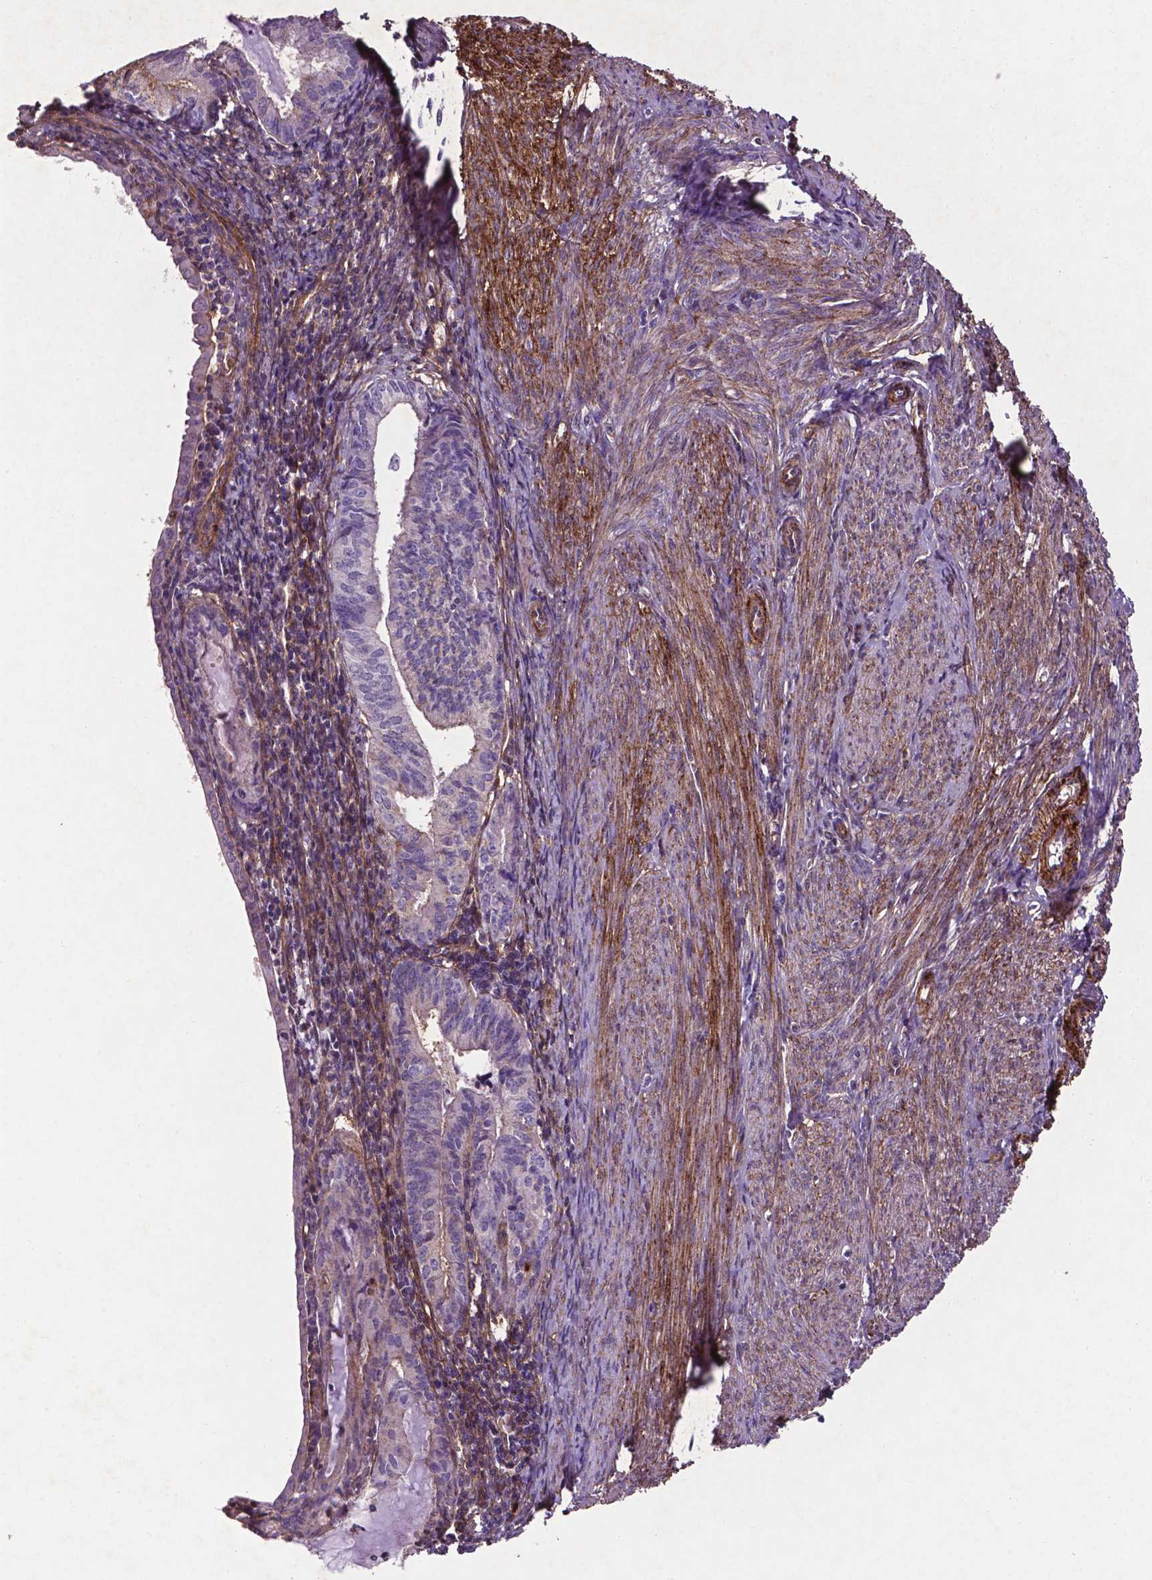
{"staining": {"intensity": "negative", "quantity": "none", "location": "none"}, "tissue": "endometrial cancer", "cell_type": "Tumor cells", "image_type": "cancer", "snomed": [{"axis": "morphology", "description": "Carcinoma, NOS"}, {"axis": "topography", "description": "Endometrium"}], "caption": "This is a image of immunohistochemistry staining of carcinoma (endometrial), which shows no staining in tumor cells. The staining is performed using DAB brown chromogen with nuclei counter-stained in using hematoxylin.", "gene": "RRAS", "patient": {"sex": "female", "age": 62}}